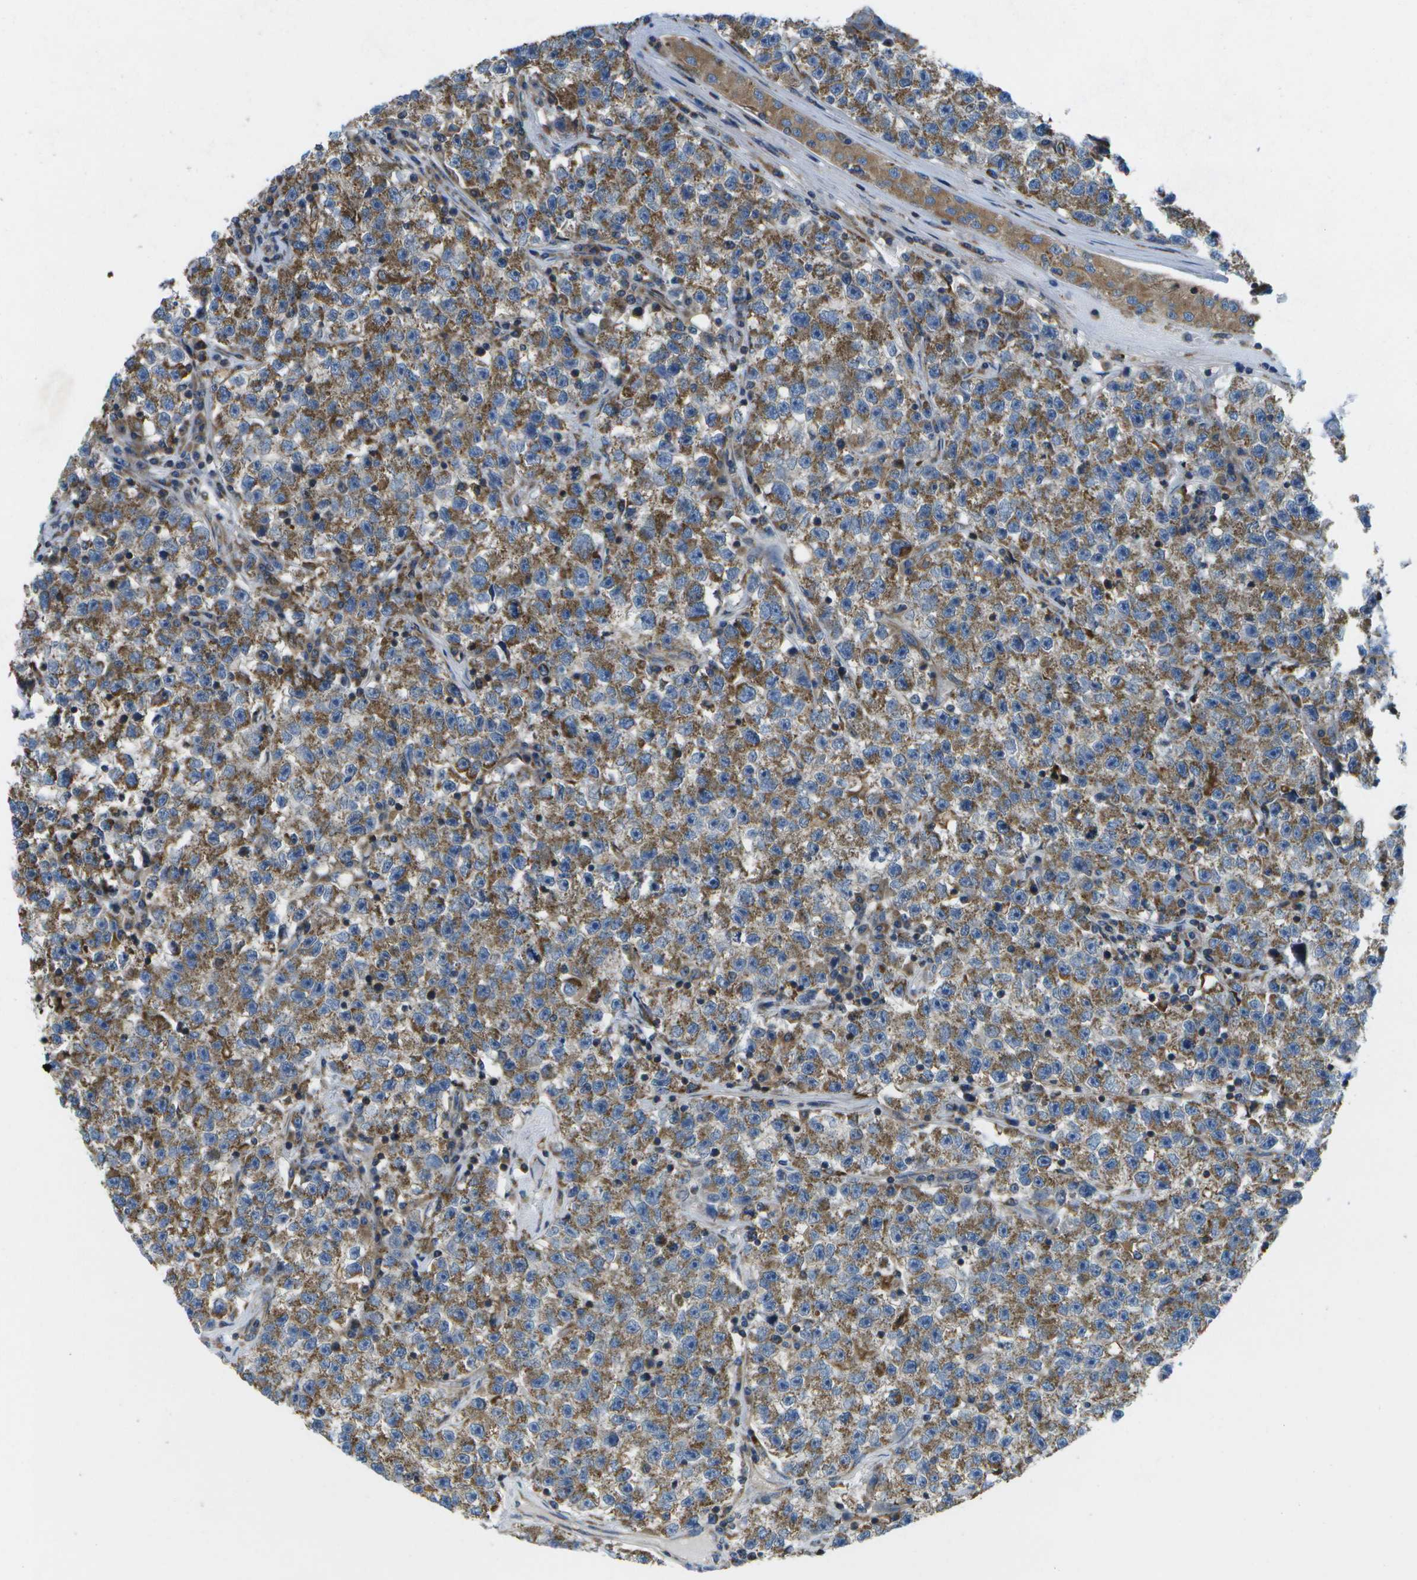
{"staining": {"intensity": "moderate", "quantity": ">75%", "location": "cytoplasmic/membranous"}, "tissue": "testis cancer", "cell_type": "Tumor cells", "image_type": "cancer", "snomed": [{"axis": "morphology", "description": "Seminoma, NOS"}, {"axis": "topography", "description": "Testis"}], "caption": "Tumor cells demonstrate moderate cytoplasmic/membranous expression in about >75% of cells in testis cancer.", "gene": "GDF5", "patient": {"sex": "male", "age": 22}}